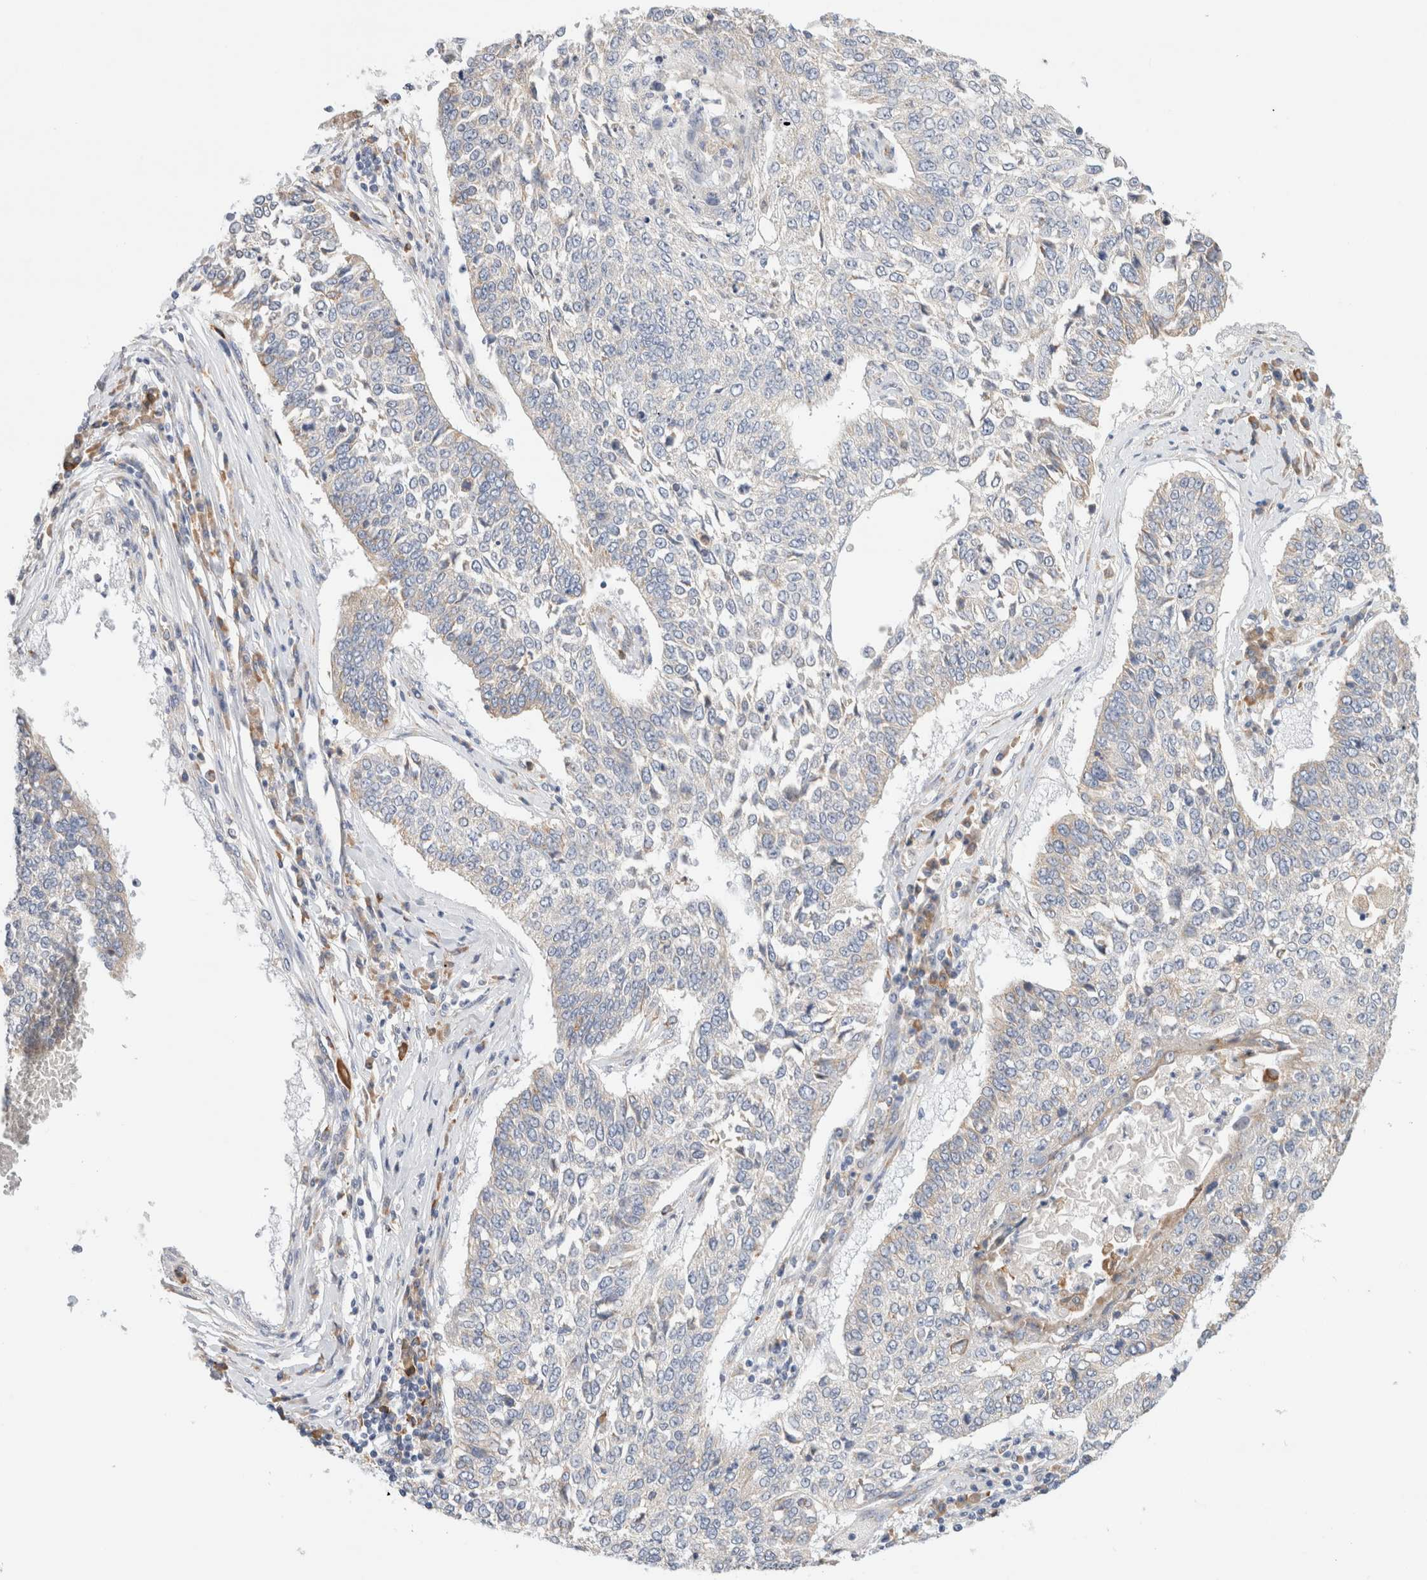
{"staining": {"intensity": "weak", "quantity": "25%-75%", "location": "cytoplasmic/membranous"}, "tissue": "lung cancer", "cell_type": "Tumor cells", "image_type": "cancer", "snomed": [{"axis": "morphology", "description": "Normal tissue, NOS"}, {"axis": "morphology", "description": "Squamous cell carcinoma, NOS"}, {"axis": "topography", "description": "Cartilage tissue"}, {"axis": "topography", "description": "Bronchus"}, {"axis": "topography", "description": "Lung"}, {"axis": "topography", "description": "Peripheral nerve tissue"}], "caption": "Lung squamous cell carcinoma was stained to show a protein in brown. There is low levels of weak cytoplasmic/membranous staining in about 25%-75% of tumor cells.", "gene": "CSK", "patient": {"sex": "female", "age": 49}}